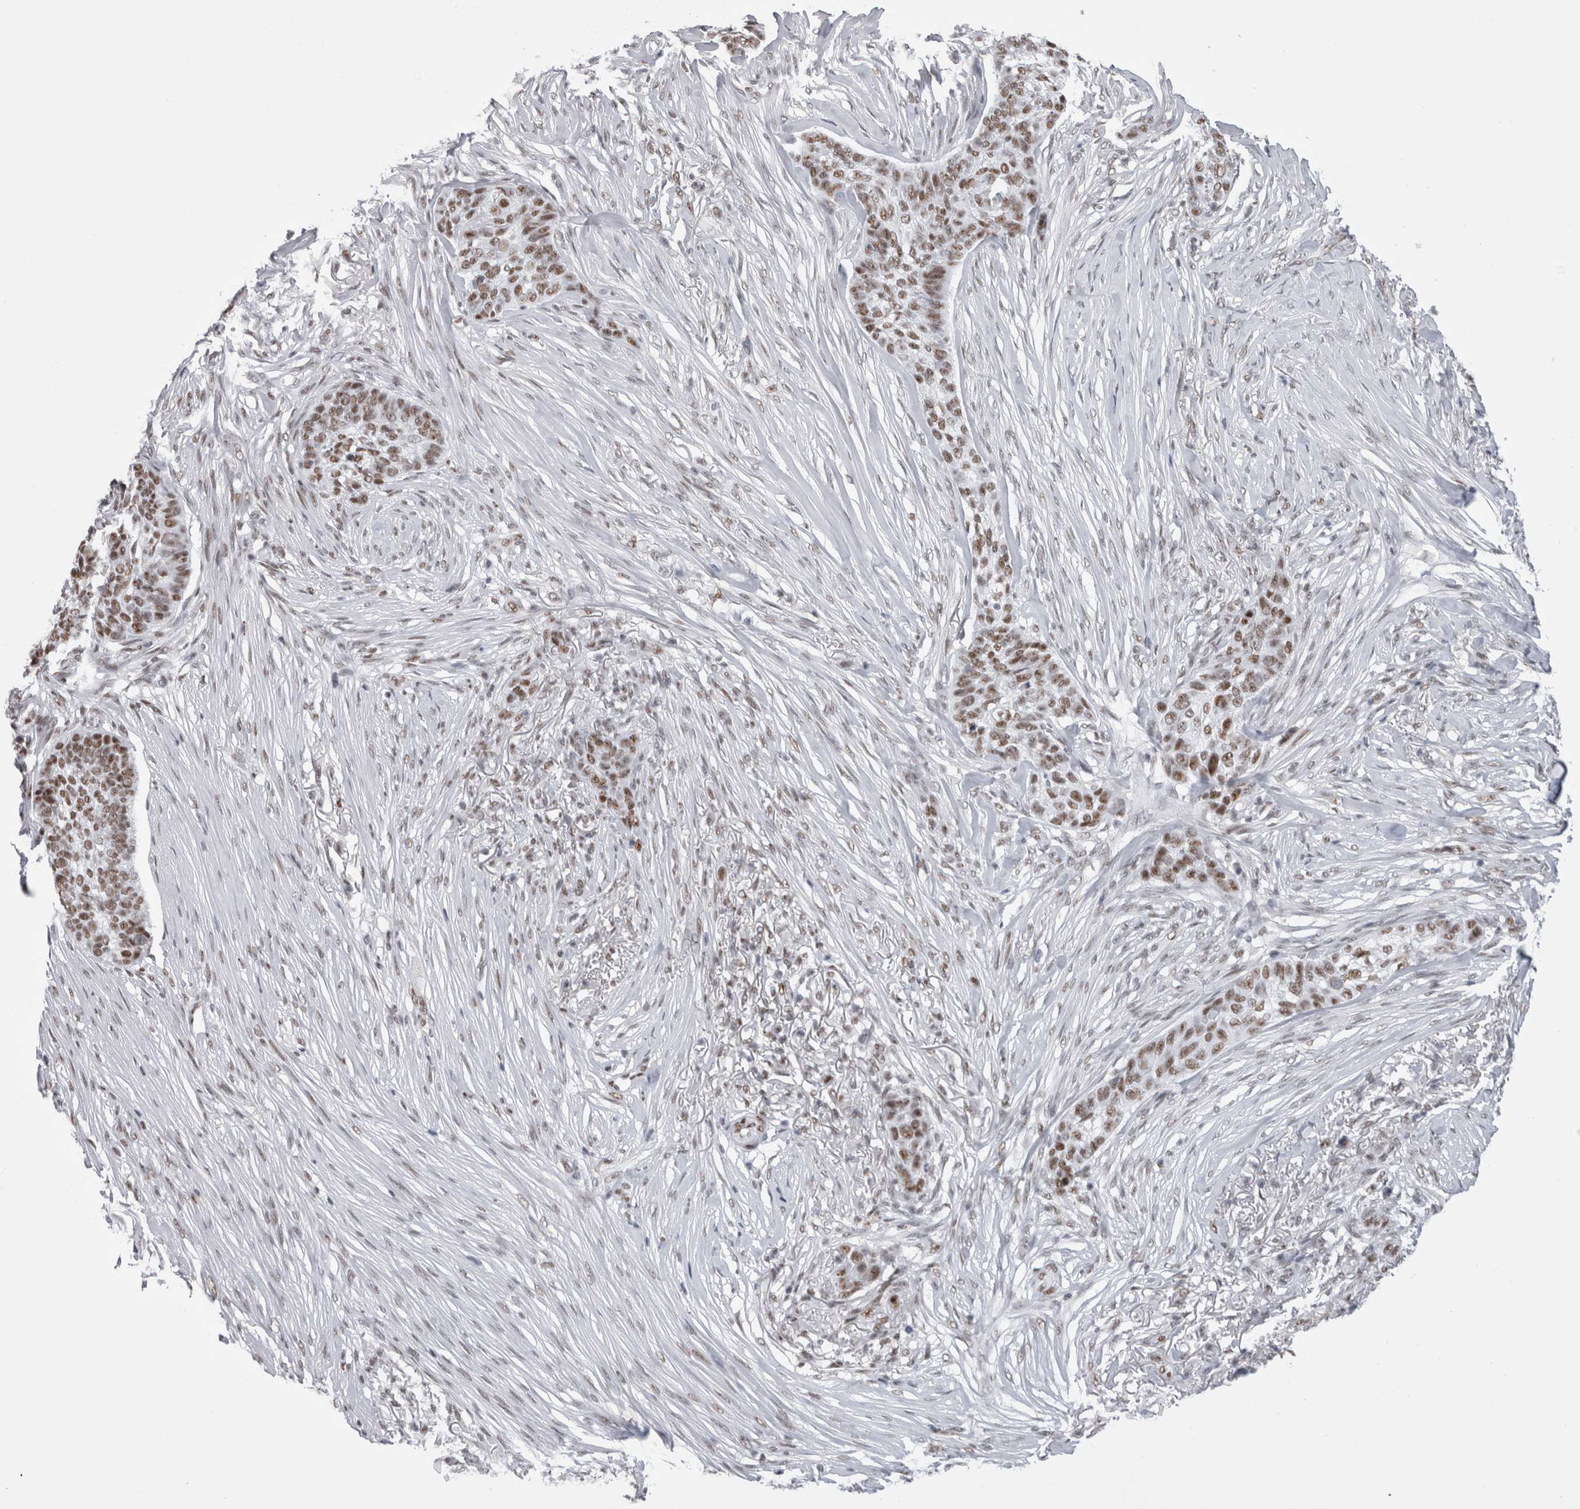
{"staining": {"intensity": "moderate", "quantity": ">75%", "location": "nuclear"}, "tissue": "skin cancer", "cell_type": "Tumor cells", "image_type": "cancer", "snomed": [{"axis": "morphology", "description": "Basal cell carcinoma"}, {"axis": "topography", "description": "Skin"}], "caption": "Protein analysis of skin cancer tissue shows moderate nuclear positivity in about >75% of tumor cells.", "gene": "API5", "patient": {"sex": "male", "age": 85}}